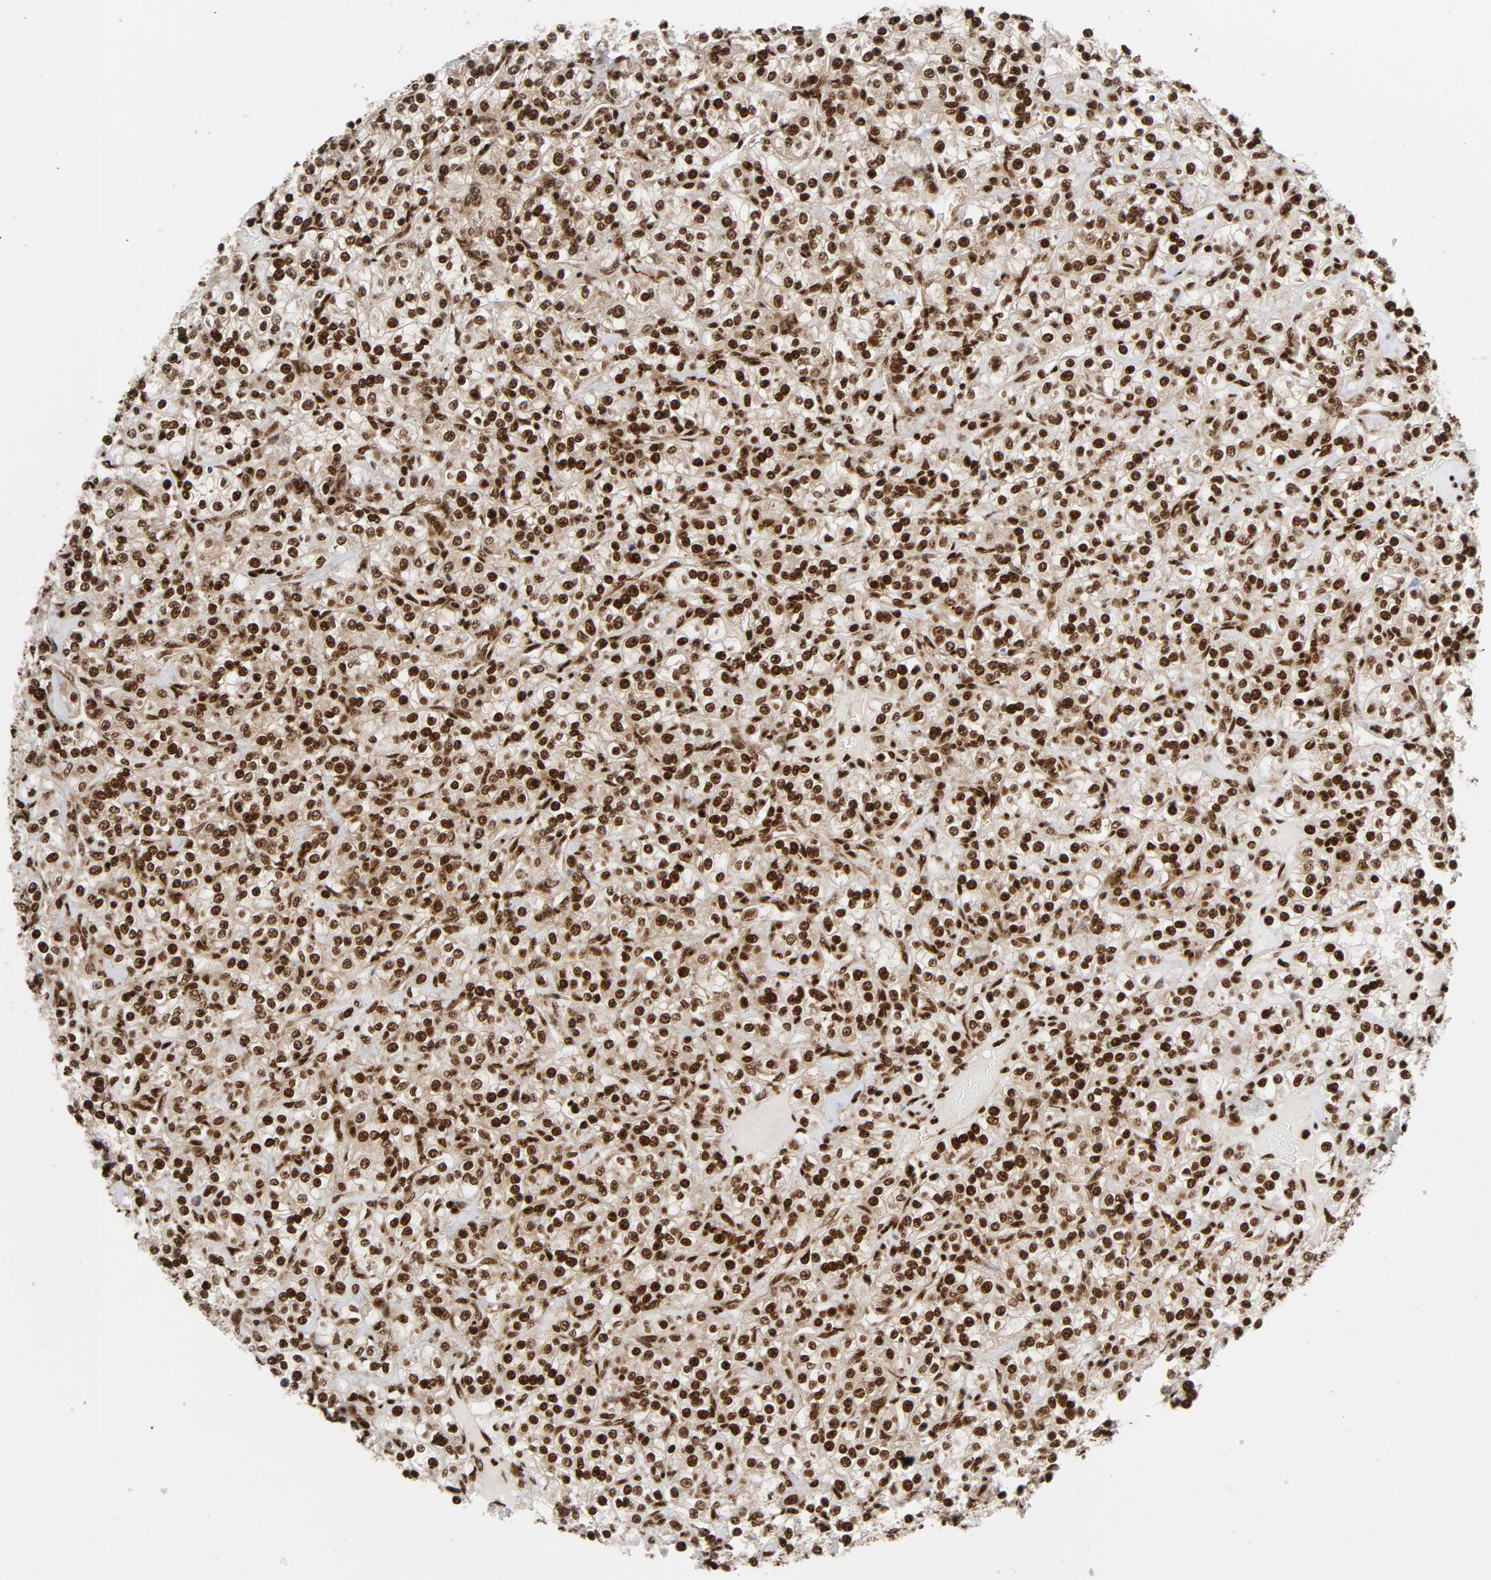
{"staining": {"intensity": "strong", "quantity": ">75%", "location": "nuclear"}, "tissue": "renal cancer", "cell_type": "Tumor cells", "image_type": "cancer", "snomed": [{"axis": "morphology", "description": "Adenocarcinoma, NOS"}, {"axis": "topography", "description": "Kidney"}], "caption": "A histopathology image of renal cancer stained for a protein reveals strong nuclear brown staining in tumor cells. The staining is performed using DAB (3,3'-diaminobenzidine) brown chromogen to label protein expression. The nuclei are counter-stained blue using hematoxylin.", "gene": "NFYB", "patient": {"sex": "male", "age": 77}}